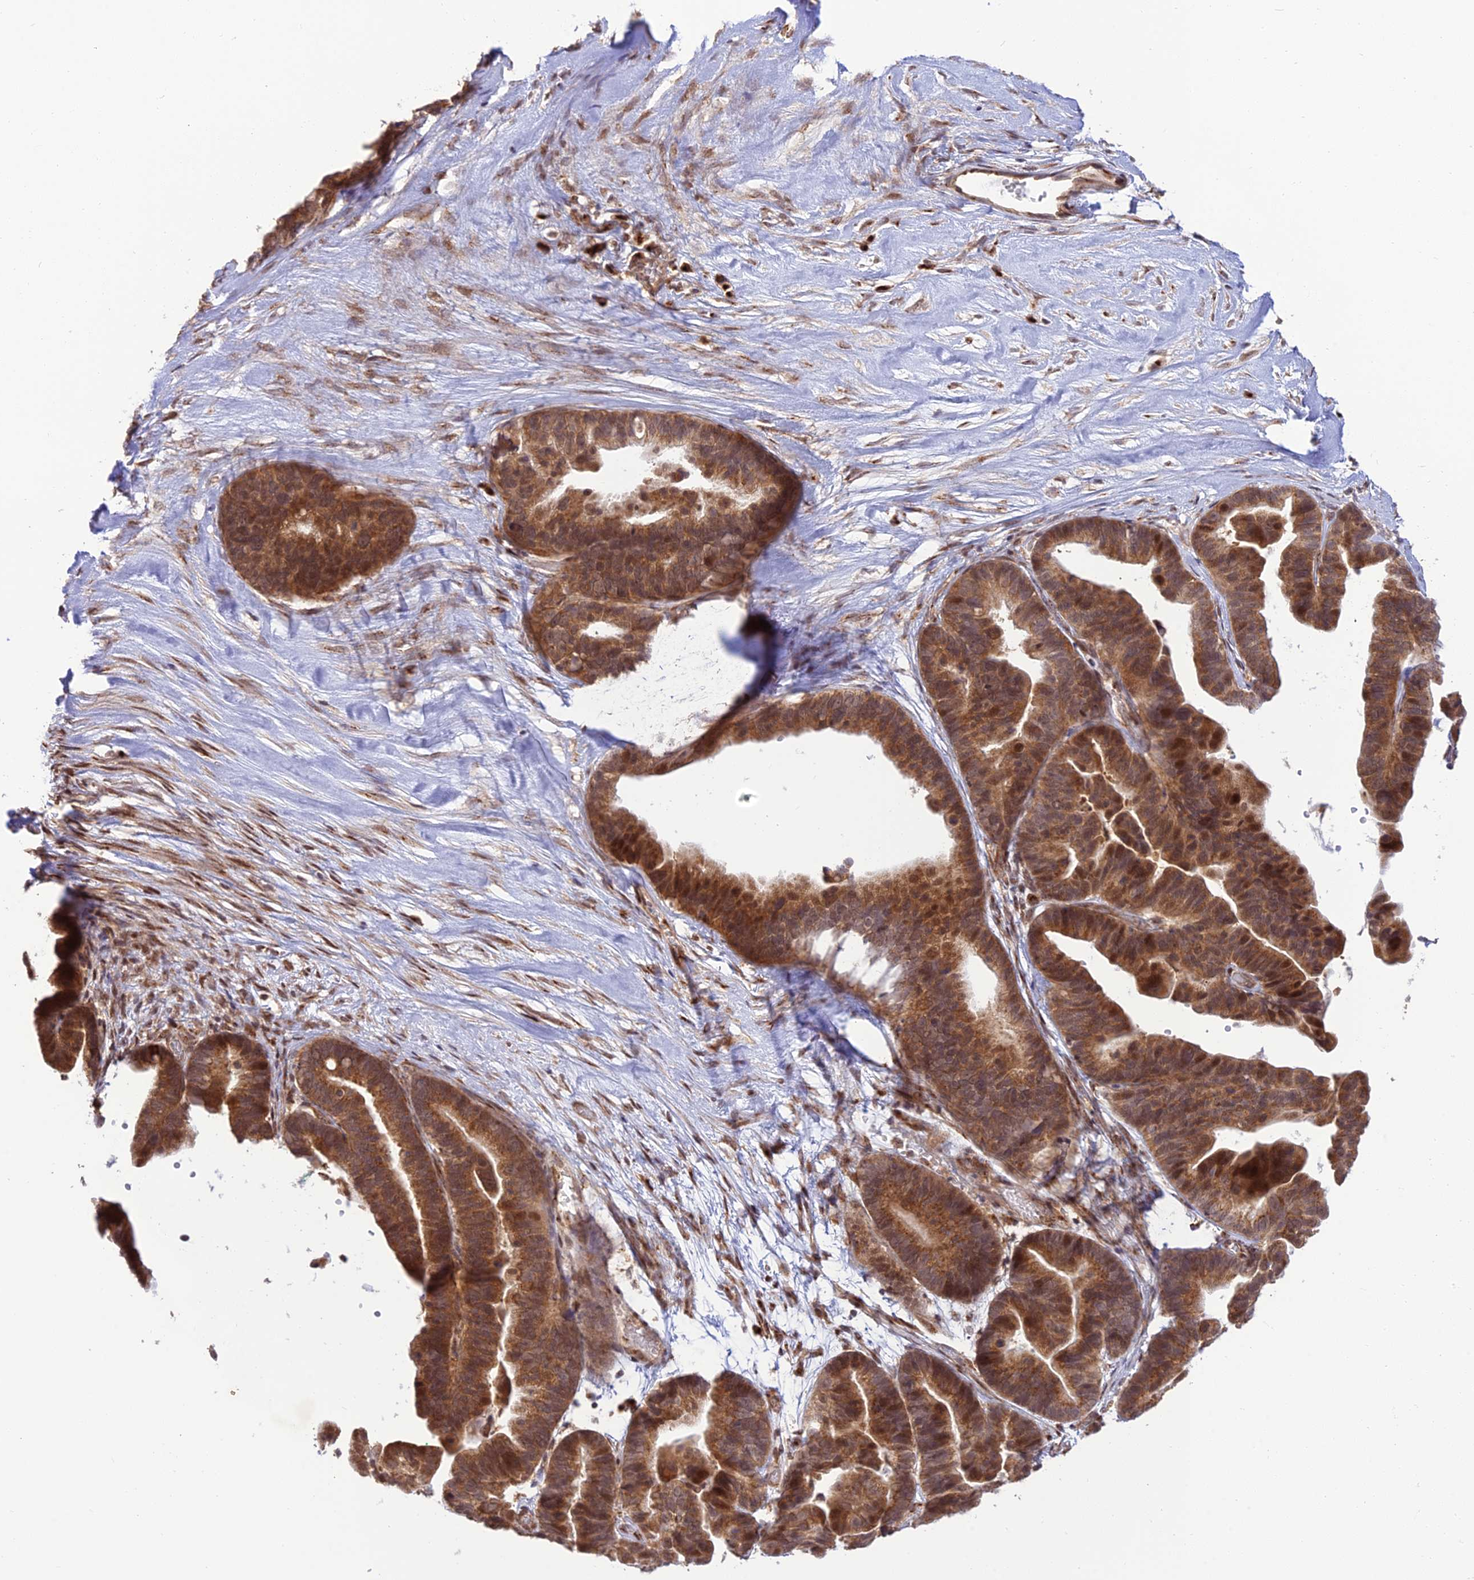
{"staining": {"intensity": "moderate", "quantity": ">75%", "location": "cytoplasmic/membranous"}, "tissue": "ovarian cancer", "cell_type": "Tumor cells", "image_type": "cancer", "snomed": [{"axis": "morphology", "description": "Cystadenocarcinoma, serous, NOS"}, {"axis": "topography", "description": "Ovary"}], "caption": "Human ovarian serous cystadenocarcinoma stained for a protein (brown) shows moderate cytoplasmic/membranous positive expression in about >75% of tumor cells.", "gene": "GOLGA3", "patient": {"sex": "female", "age": 56}}